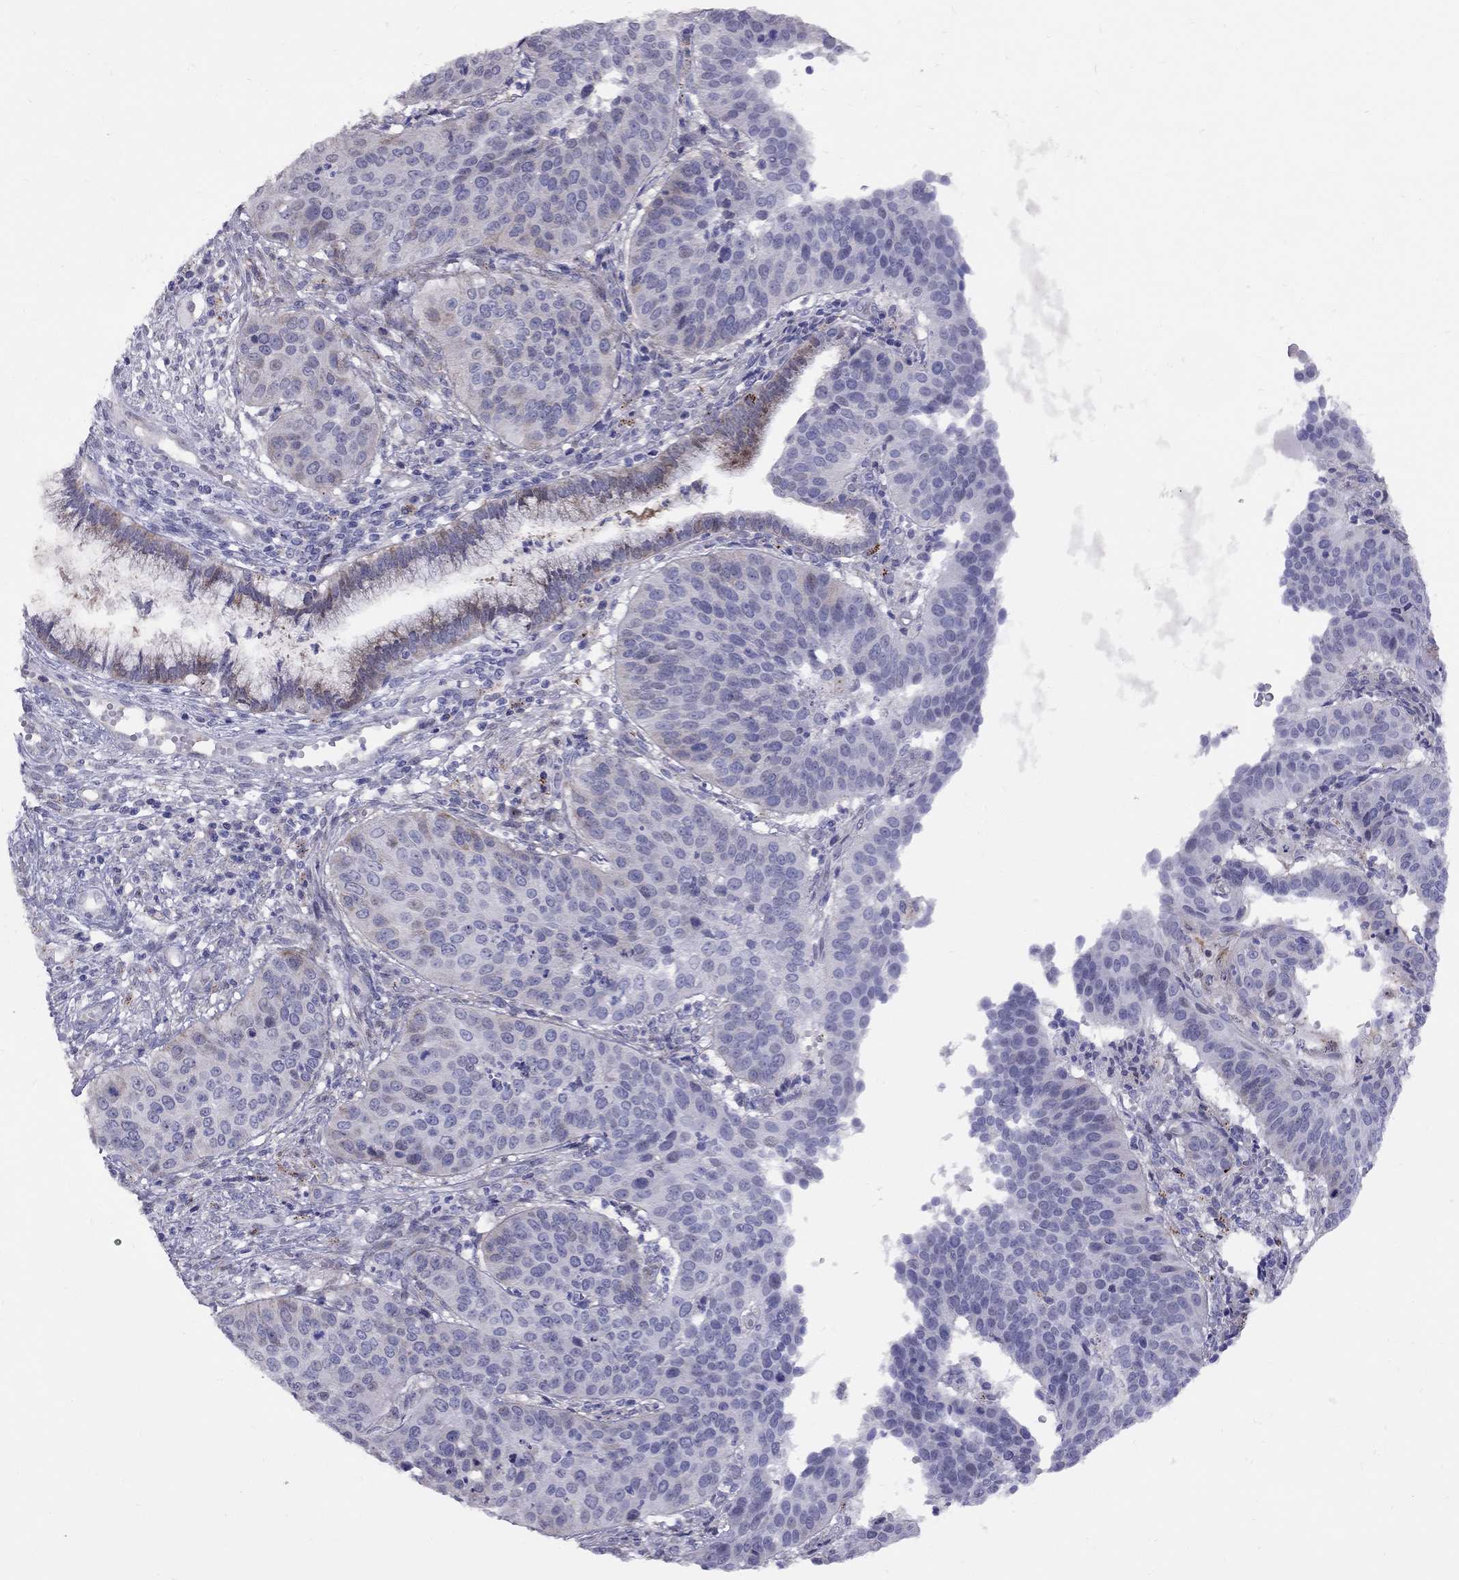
{"staining": {"intensity": "negative", "quantity": "none", "location": "none"}, "tissue": "cervical cancer", "cell_type": "Tumor cells", "image_type": "cancer", "snomed": [{"axis": "morphology", "description": "Normal tissue, NOS"}, {"axis": "morphology", "description": "Squamous cell carcinoma, NOS"}, {"axis": "topography", "description": "Cervix"}], "caption": "The histopathology image shows no staining of tumor cells in cervical cancer (squamous cell carcinoma).", "gene": "MAGEB4", "patient": {"sex": "female", "age": 39}}